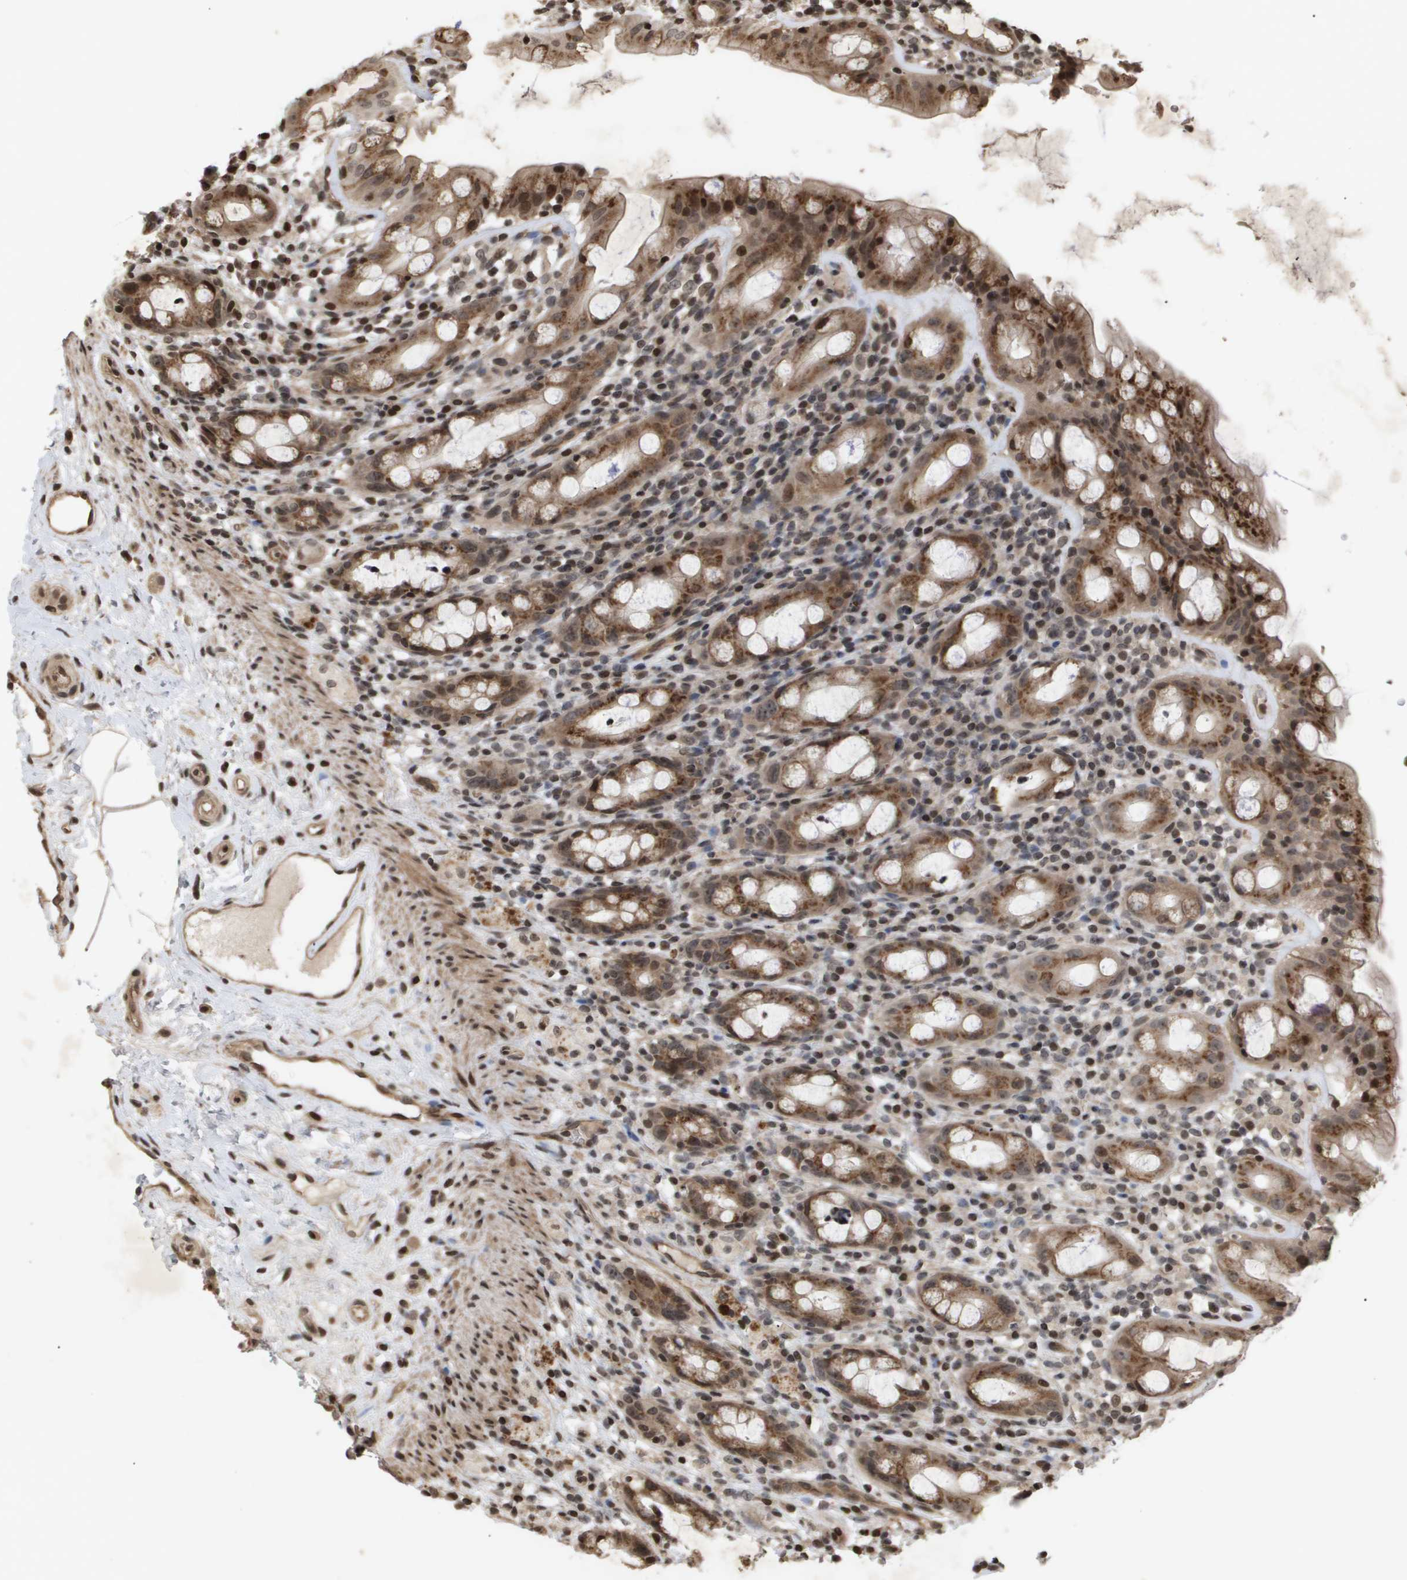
{"staining": {"intensity": "moderate", "quantity": ">75%", "location": "cytoplasmic/membranous,nuclear"}, "tissue": "rectum", "cell_type": "Glandular cells", "image_type": "normal", "snomed": [{"axis": "morphology", "description": "Normal tissue, NOS"}, {"axis": "topography", "description": "Rectum"}], "caption": "Protein staining demonstrates moderate cytoplasmic/membranous,nuclear staining in about >75% of glandular cells in unremarkable rectum. (DAB IHC, brown staining for protein, blue staining for nuclei).", "gene": "HSPA6", "patient": {"sex": "male", "age": 44}}